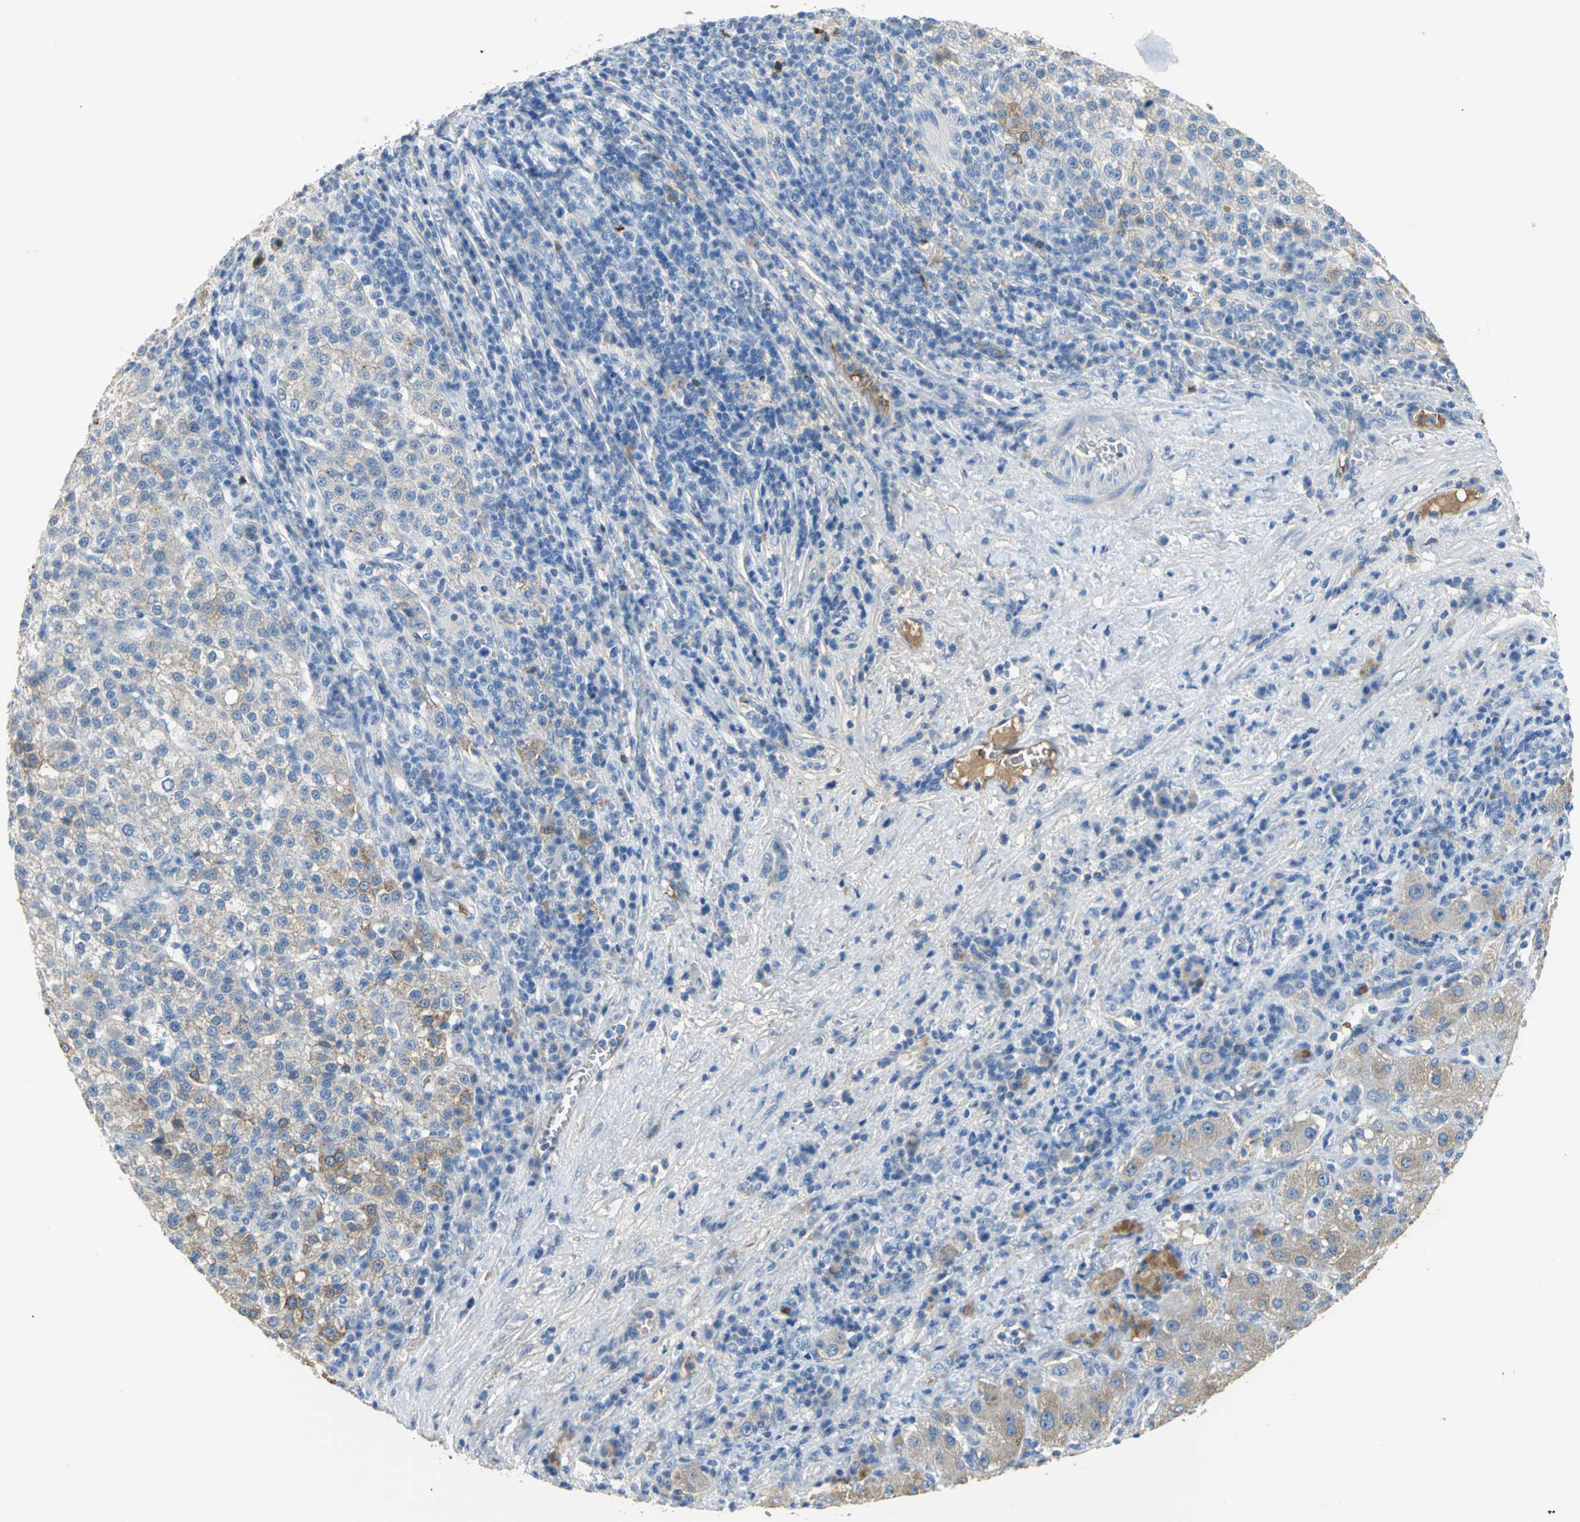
{"staining": {"intensity": "moderate", "quantity": "25%-75%", "location": "cytoplasmic/membranous"}, "tissue": "liver cancer", "cell_type": "Tumor cells", "image_type": "cancer", "snomed": [{"axis": "morphology", "description": "Carcinoma, Hepatocellular, NOS"}, {"axis": "topography", "description": "Liver"}], "caption": "Immunohistochemistry staining of liver hepatocellular carcinoma, which reveals medium levels of moderate cytoplasmic/membranous expression in about 25%-75% of tumor cells indicating moderate cytoplasmic/membranous protein positivity. The staining was performed using DAB (brown) for protein detection and nuclei were counterstained in hematoxylin (blue).", "gene": "GYG2", "patient": {"sex": "female", "age": 58}}